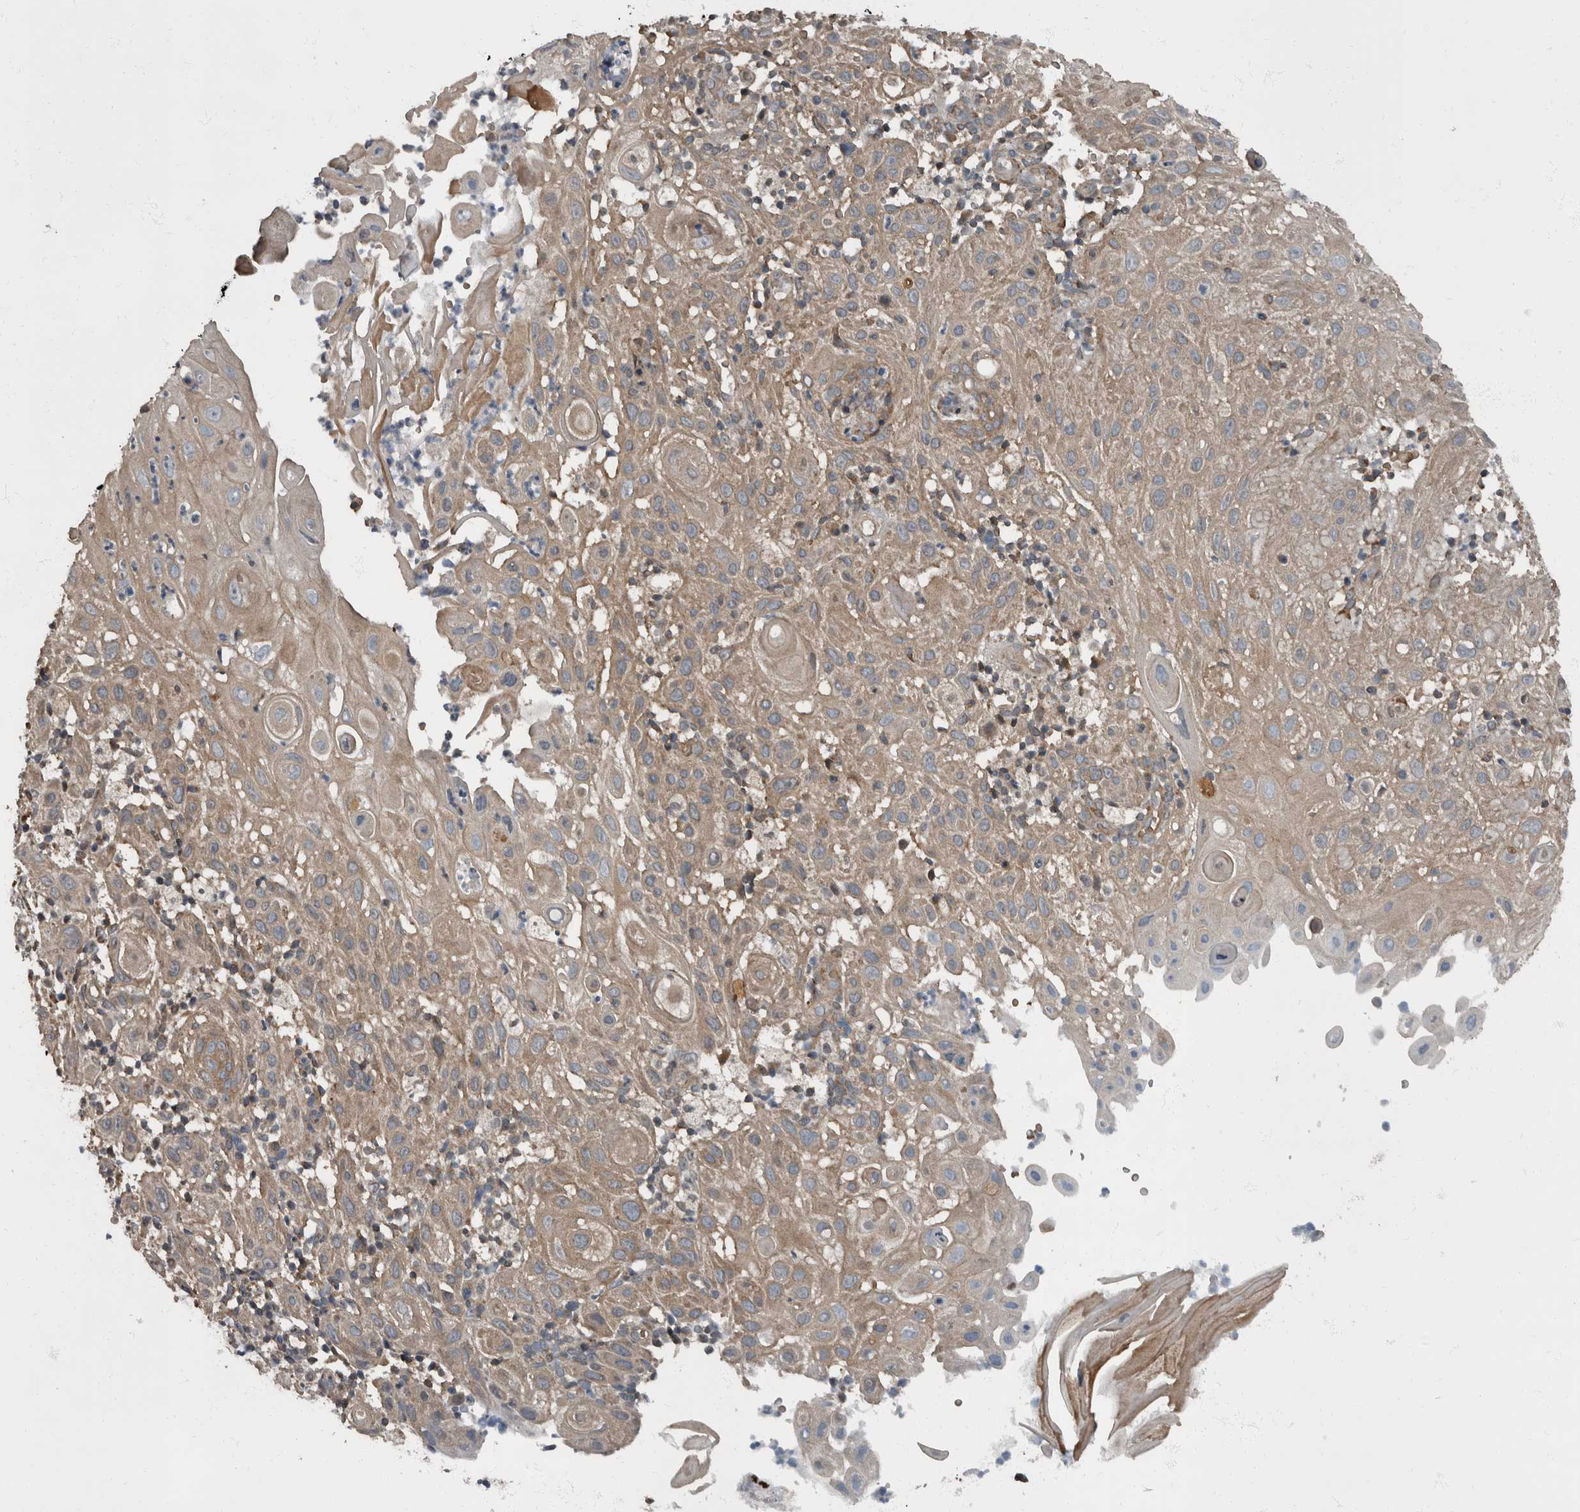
{"staining": {"intensity": "weak", "quantity": ">75%", "location": "cytoplasmic/membranous"}, "tissue": "skin cancer", "cell_type": "Tumor cells", "image_type": "cancer", "snomed": [{"axis": "morphology", "description": "Normal tissue, NOS"}, {"axis": "morphology", "description": "Squamous cell carcinoma, NOS"}, {"axis": "topography", "description": "Skin"}], "caption": "Skin squamous cell carcinoma was stained to show a protein in brown. There is low levels of weak cytoplasmic/membranous positivity in approximately >75% of tumor cells.", "gene": "RABGGTB", "patient": {"sex": "female", "age": 96}}